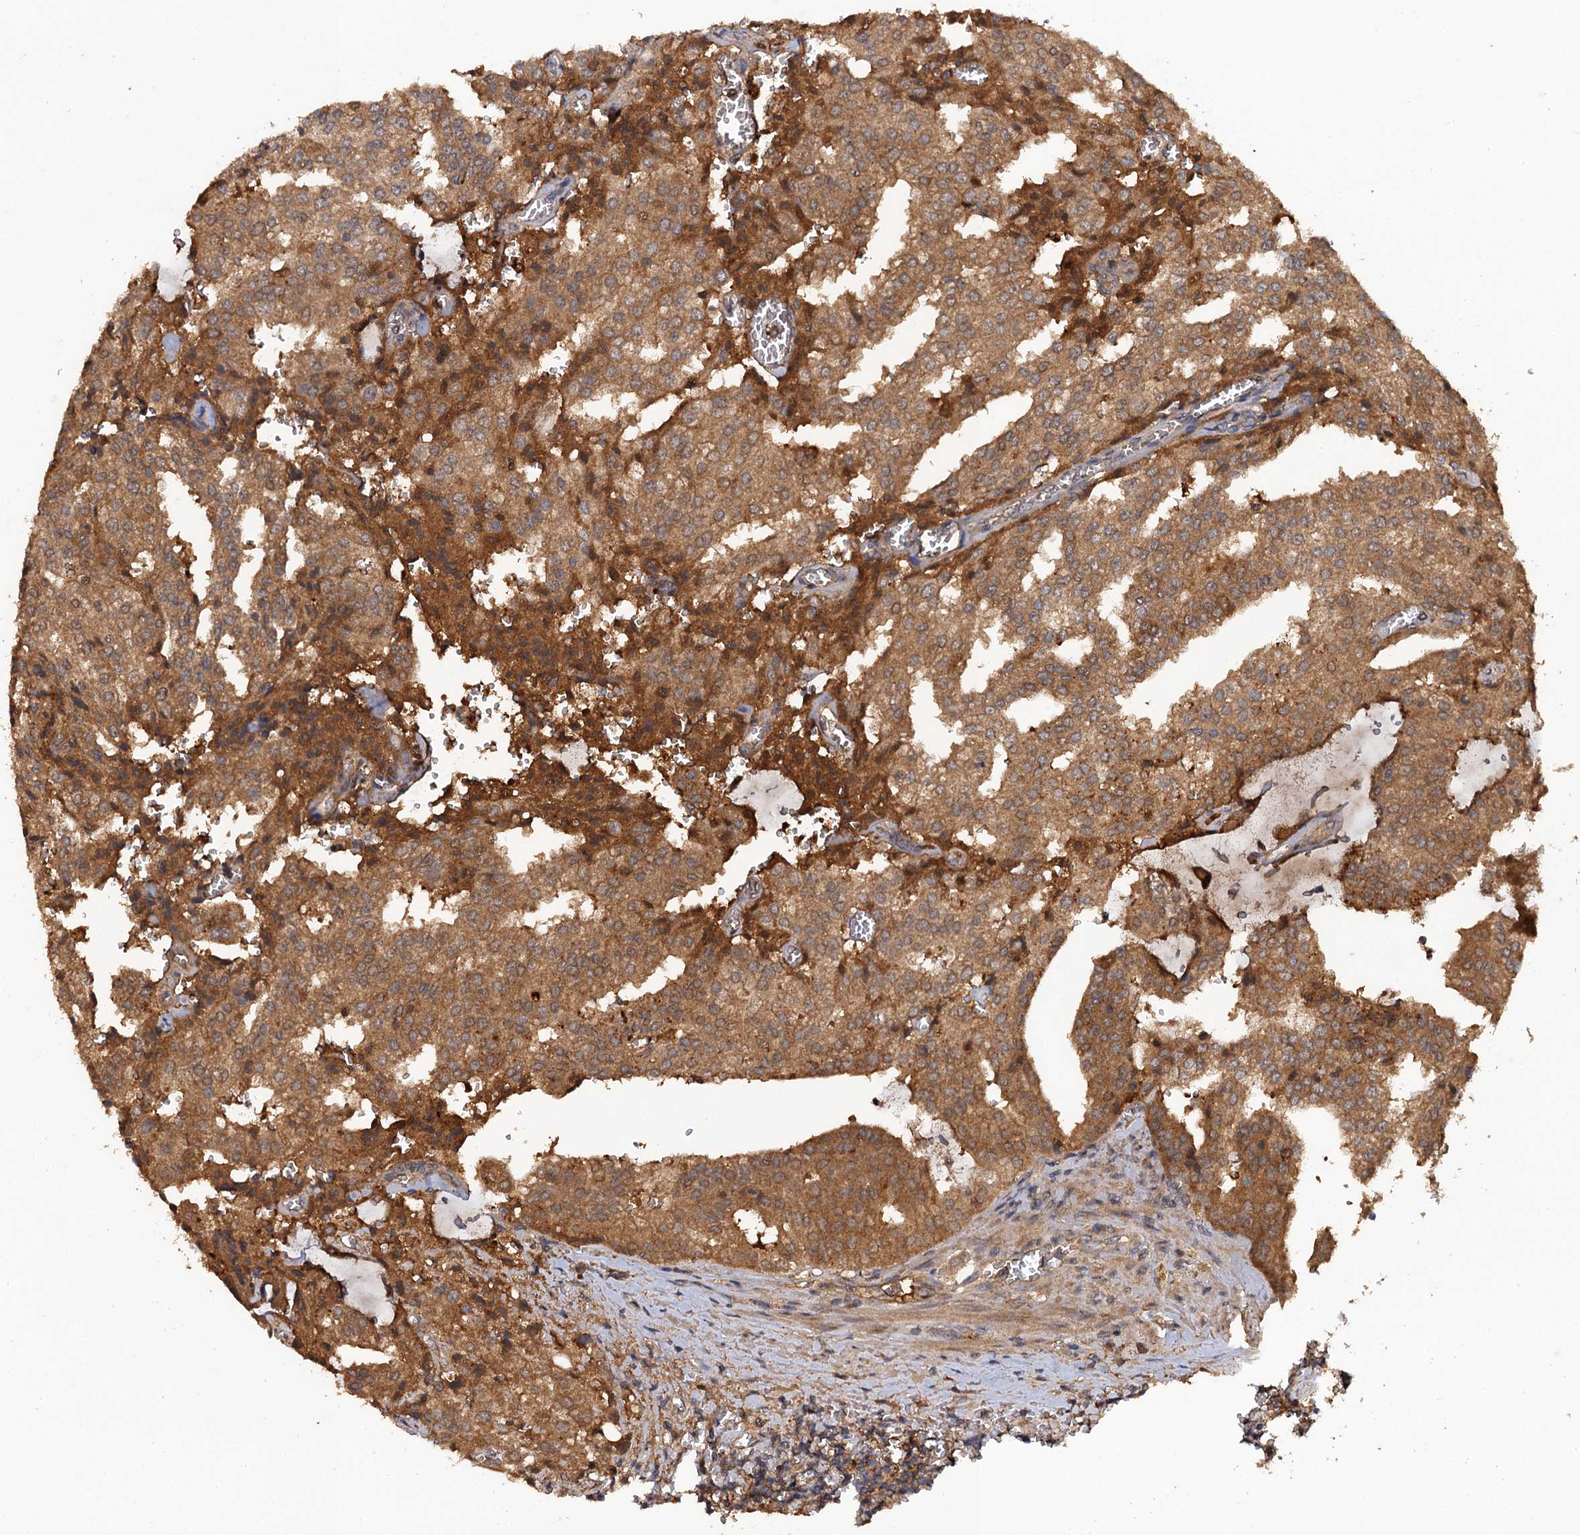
{"staining": {"intensity": "moderate", "quantity": ">75%", "location": "cytoplasmic/membranous"}, "tissue": "prostate cancer", "cell_type": "Tumor cells", "image_type": "cancer", "snomed": [{"axis": "morphology", "description": "Adenocarcinoma, High grade"}, {"axis": "topography", "description": "Prostate"}], "caption": "Immunohistochemistry histopathology image of neoplastic tissue: human prostate cancer (adenocarcinoma (high-grade)) stained using immunohistochemistry demonstrates medium levels of moderate protein expression localized specifically in the cytoplasmic/membranous of tumor cells, appearing as a cytoplasmic/membranous brown color.", "gene": "HAPLN3", "patient": {"sex": "male", "age": 68}}